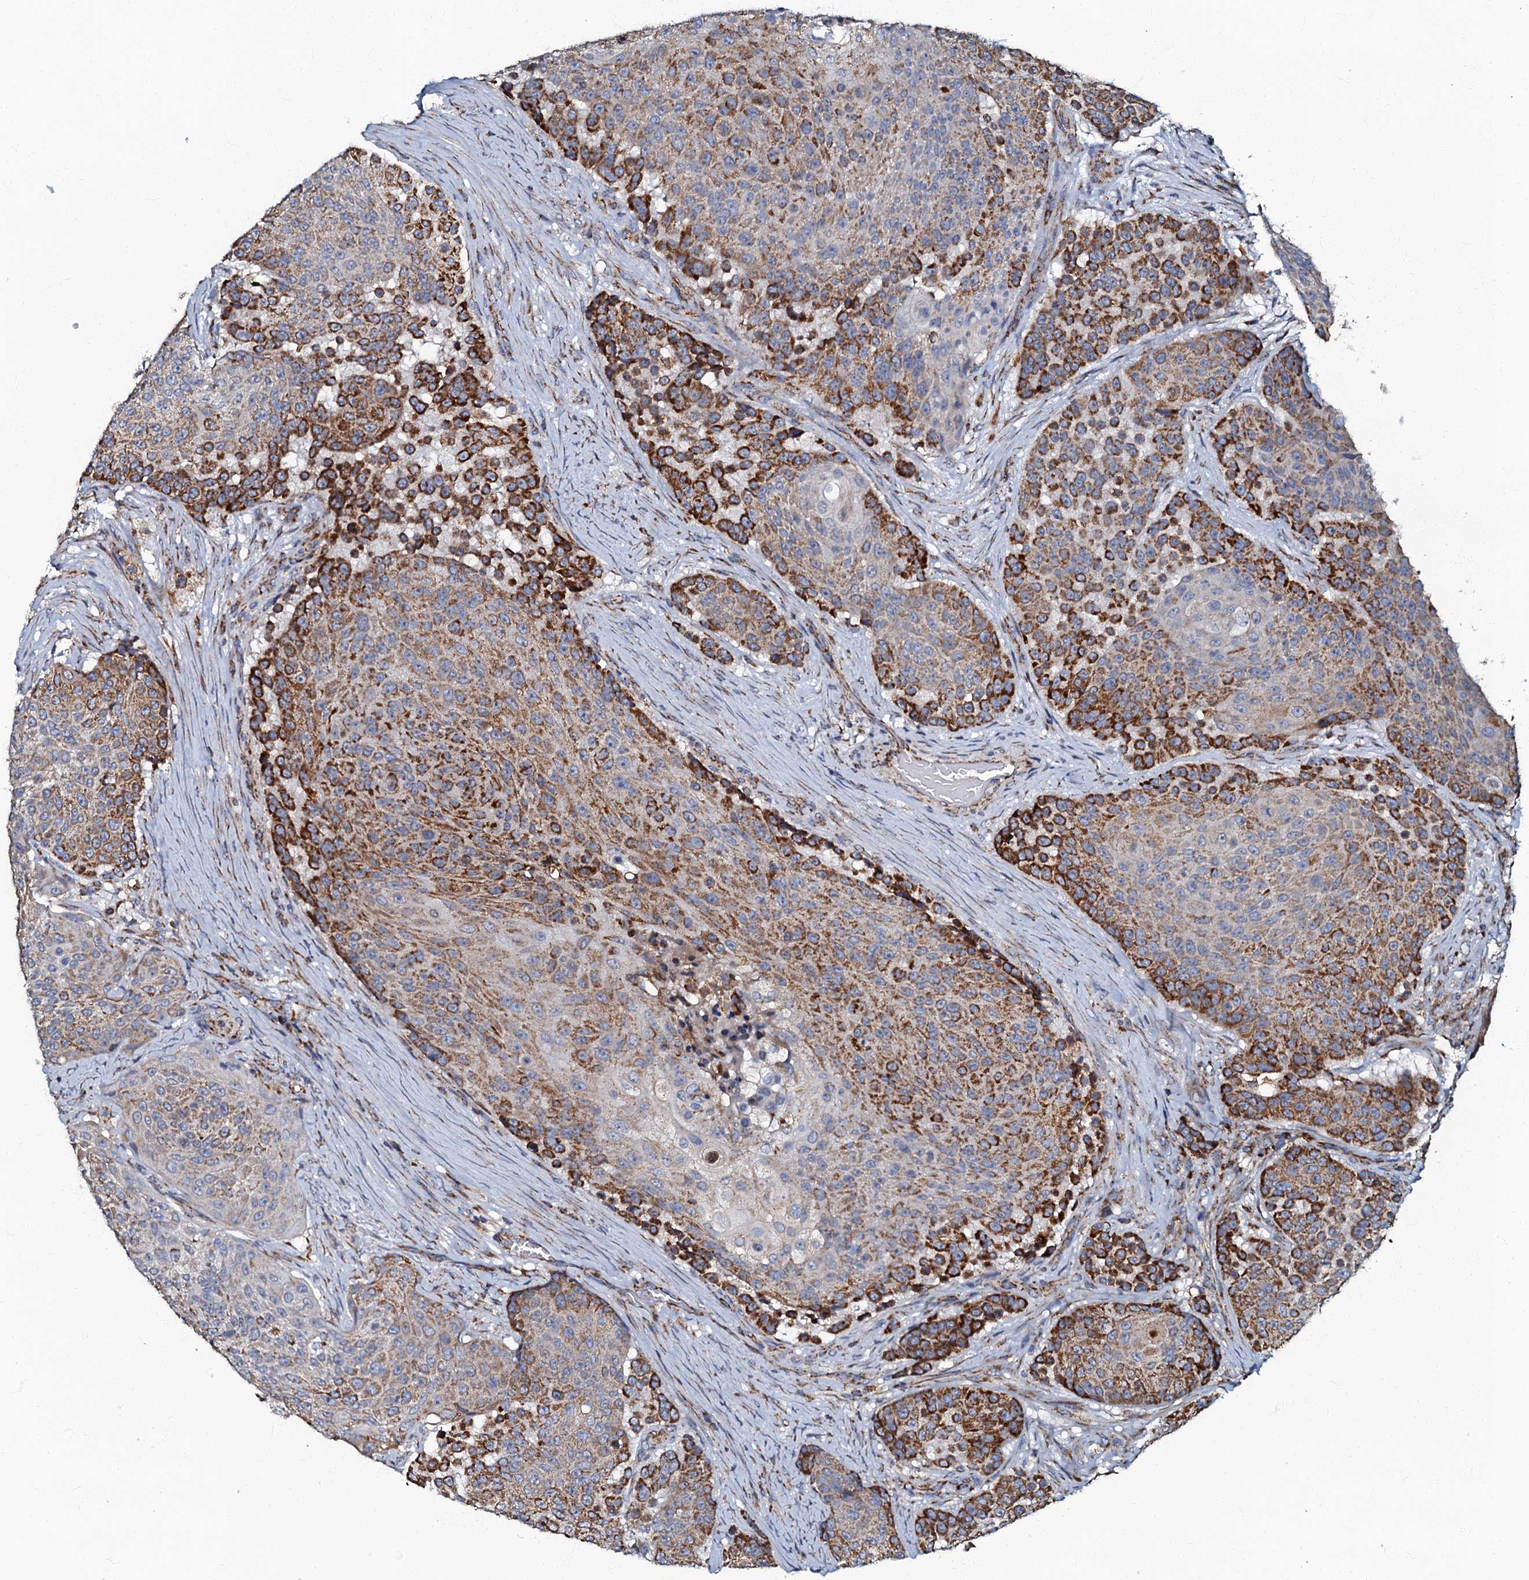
{"staining": {"intensity": "strong", "quantity": ">75%", "location": "cytoplasmic/membranous"}, "tissue": "urothelial cancer", "cell_type": "Tumor cells", "image_type": "cancer", "snomed": [{"axis": "morphology", "description": "Urothelial carcinoma, High grade"}, {"axis": "topography", "description": "Urinary bladder"}], "caption": "This is a histology image of immunohistochemistry (IHC) staining of urothelial cancer, which shows strong staining in the cytoplasmic/membranous of tumor cells.", "gene": "NDUFA12", "patient": {"sex": "female", "age": 63}}